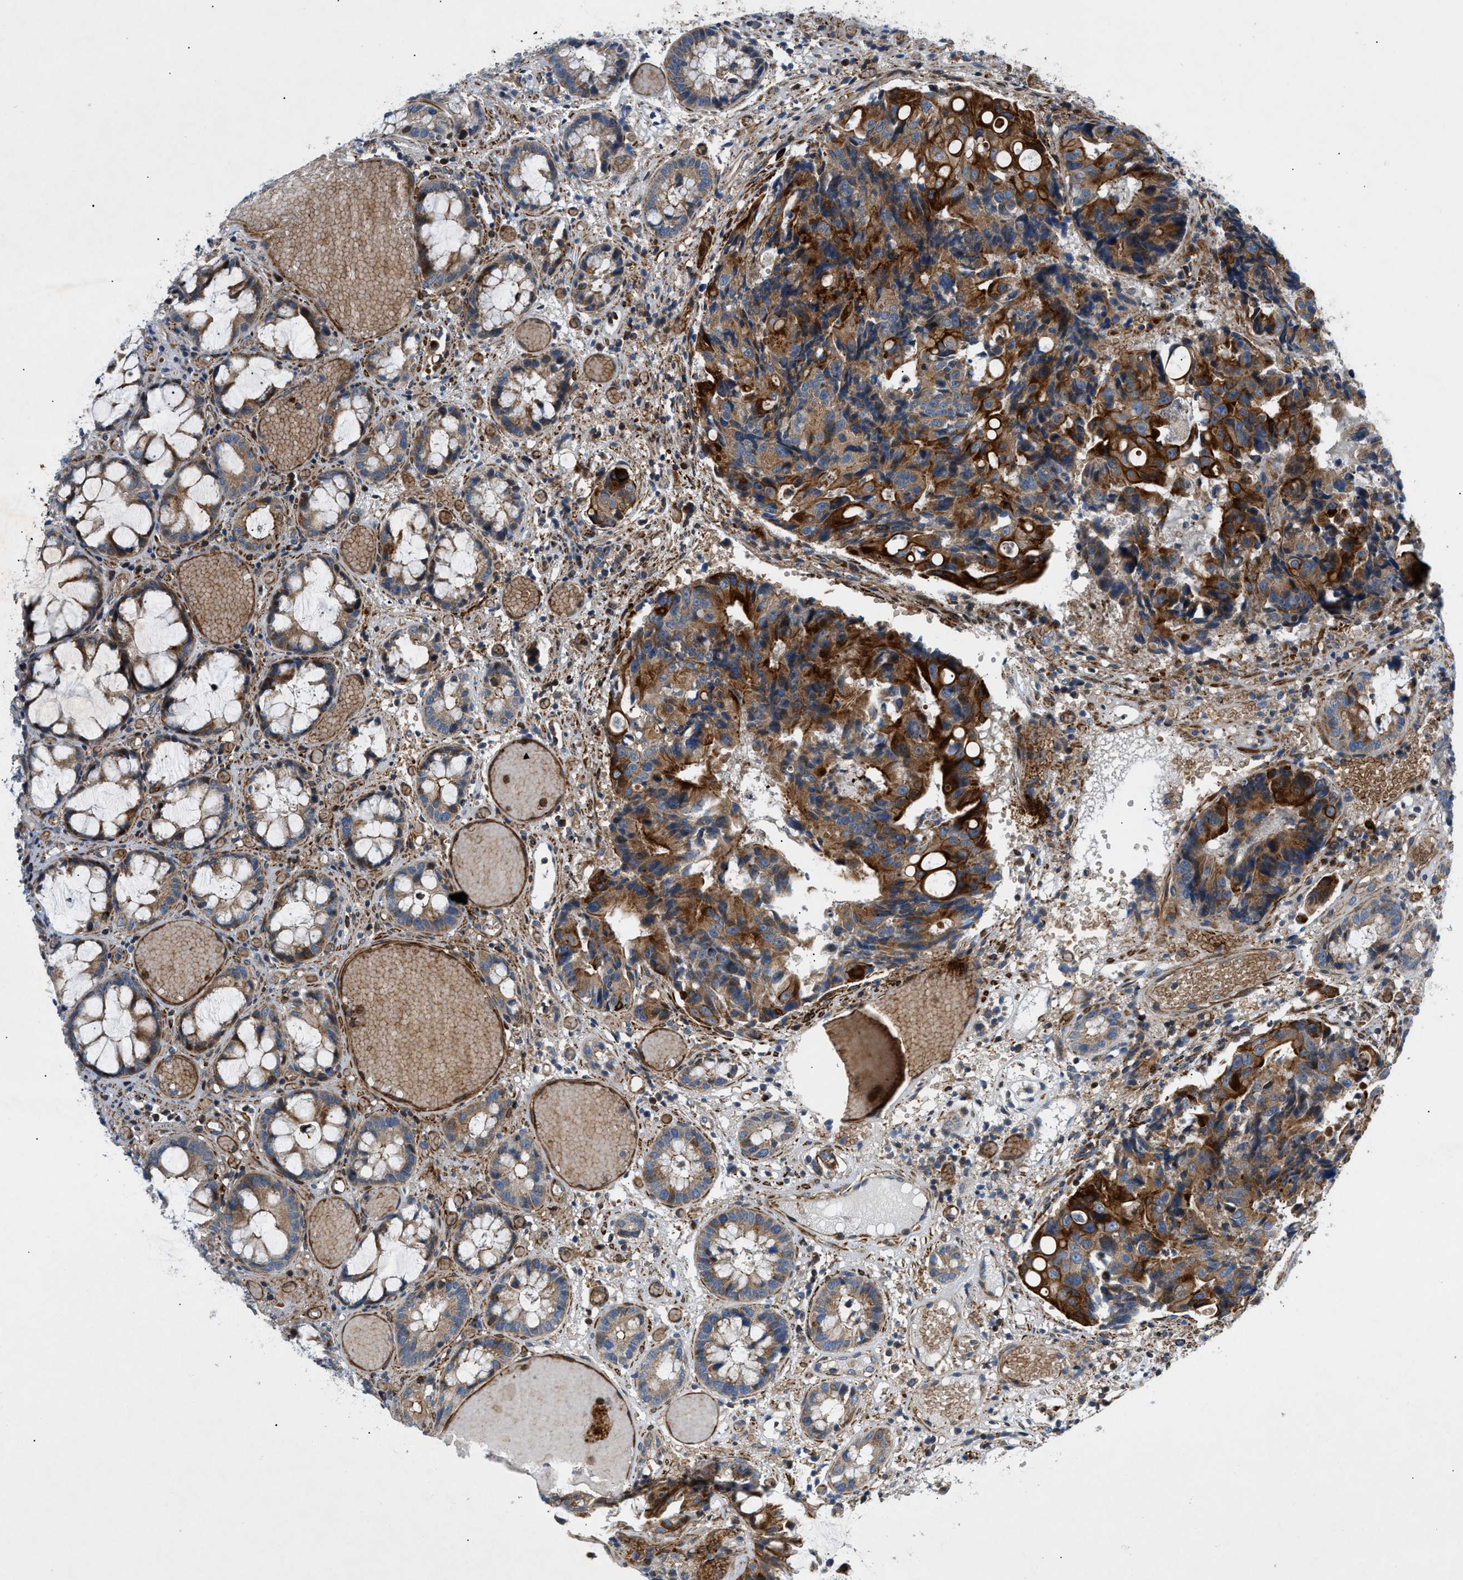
{"staining": {"intensity": "strong", "quantity": ">75%", "location": "cytoplasmic/membranous"}, "tissue": "colorectal cancer", "cell_type": "Tumor cells", "image_type": "cancer", "snomed": [{"axis": "morphology", "description": "Adenocarcinoma, NOS"}, {"axis": "topography", "description": "Colon"}], "caption": "Immunohistochemical staining of human colorectal cancer exhibits strong cytoplasmic/membranous protein expression in approximately >75% of tumor cells. The protein is shown in brown color, while the nuclei are stained blue.", "gene": "DHODH", "patient": {"sex": "female", "age": 57}}